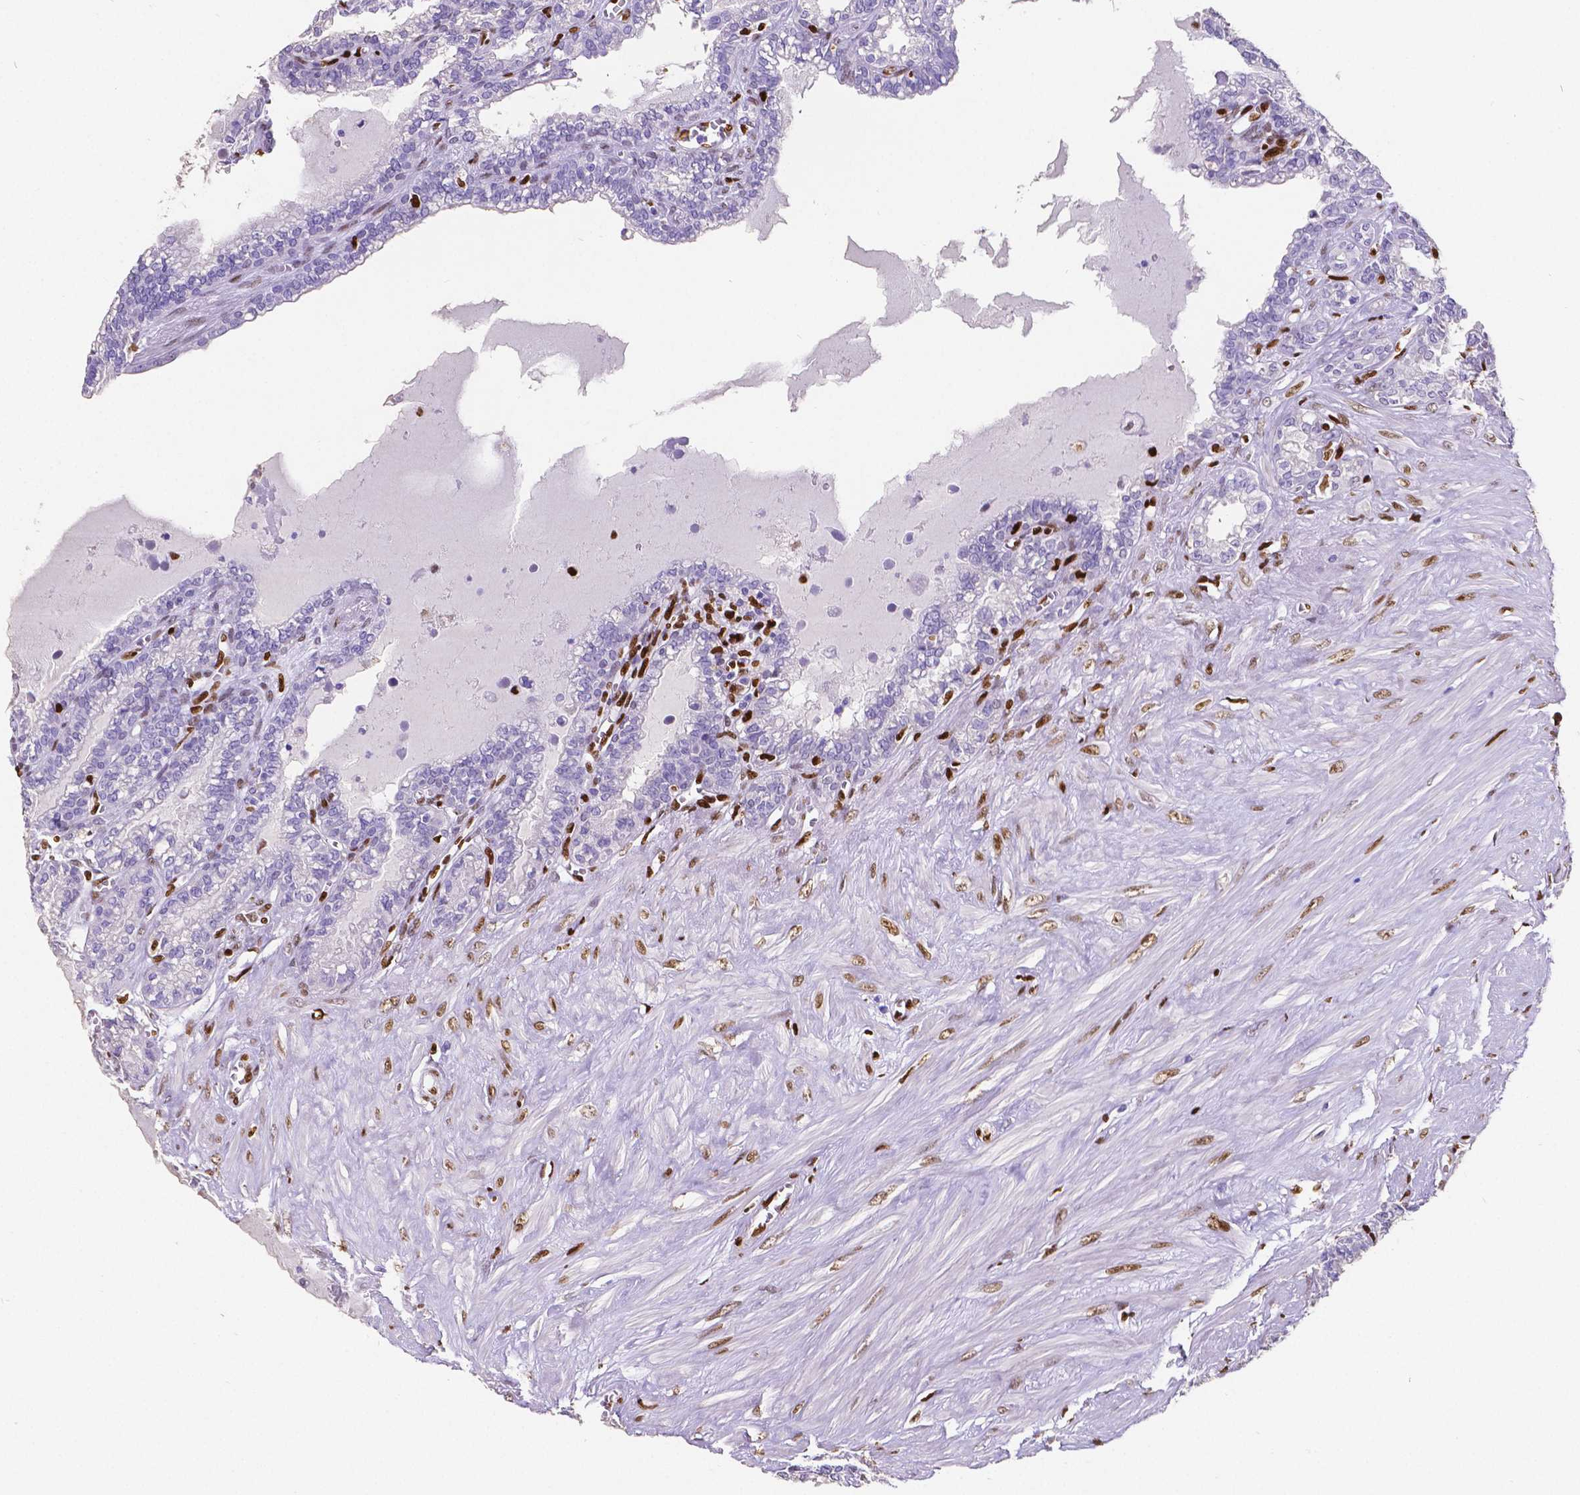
{"staining": {"intensity": "negative", "quantity": "none", "location": "none"}, "tissue": "seminal vesicle", "cell_type": "Glandular cells", "image_type": "normal", "snomed": [{"axis": "morphology", "description": "Normal tissue, NOS"}, {"axis": "morphology", "description": "Urothelial carcinoma, NOS"}, {"axis": "topography", "description": "Urinary bladder"}, {"axis": "topography", "description": "Seminal veicle"}], "caption": "Protein analysis of normal seminal vesicle exhibits no significant positivity in glandular cells.", "gene": "MEF2C", "patient": {"sex": "male", "age": 76}}